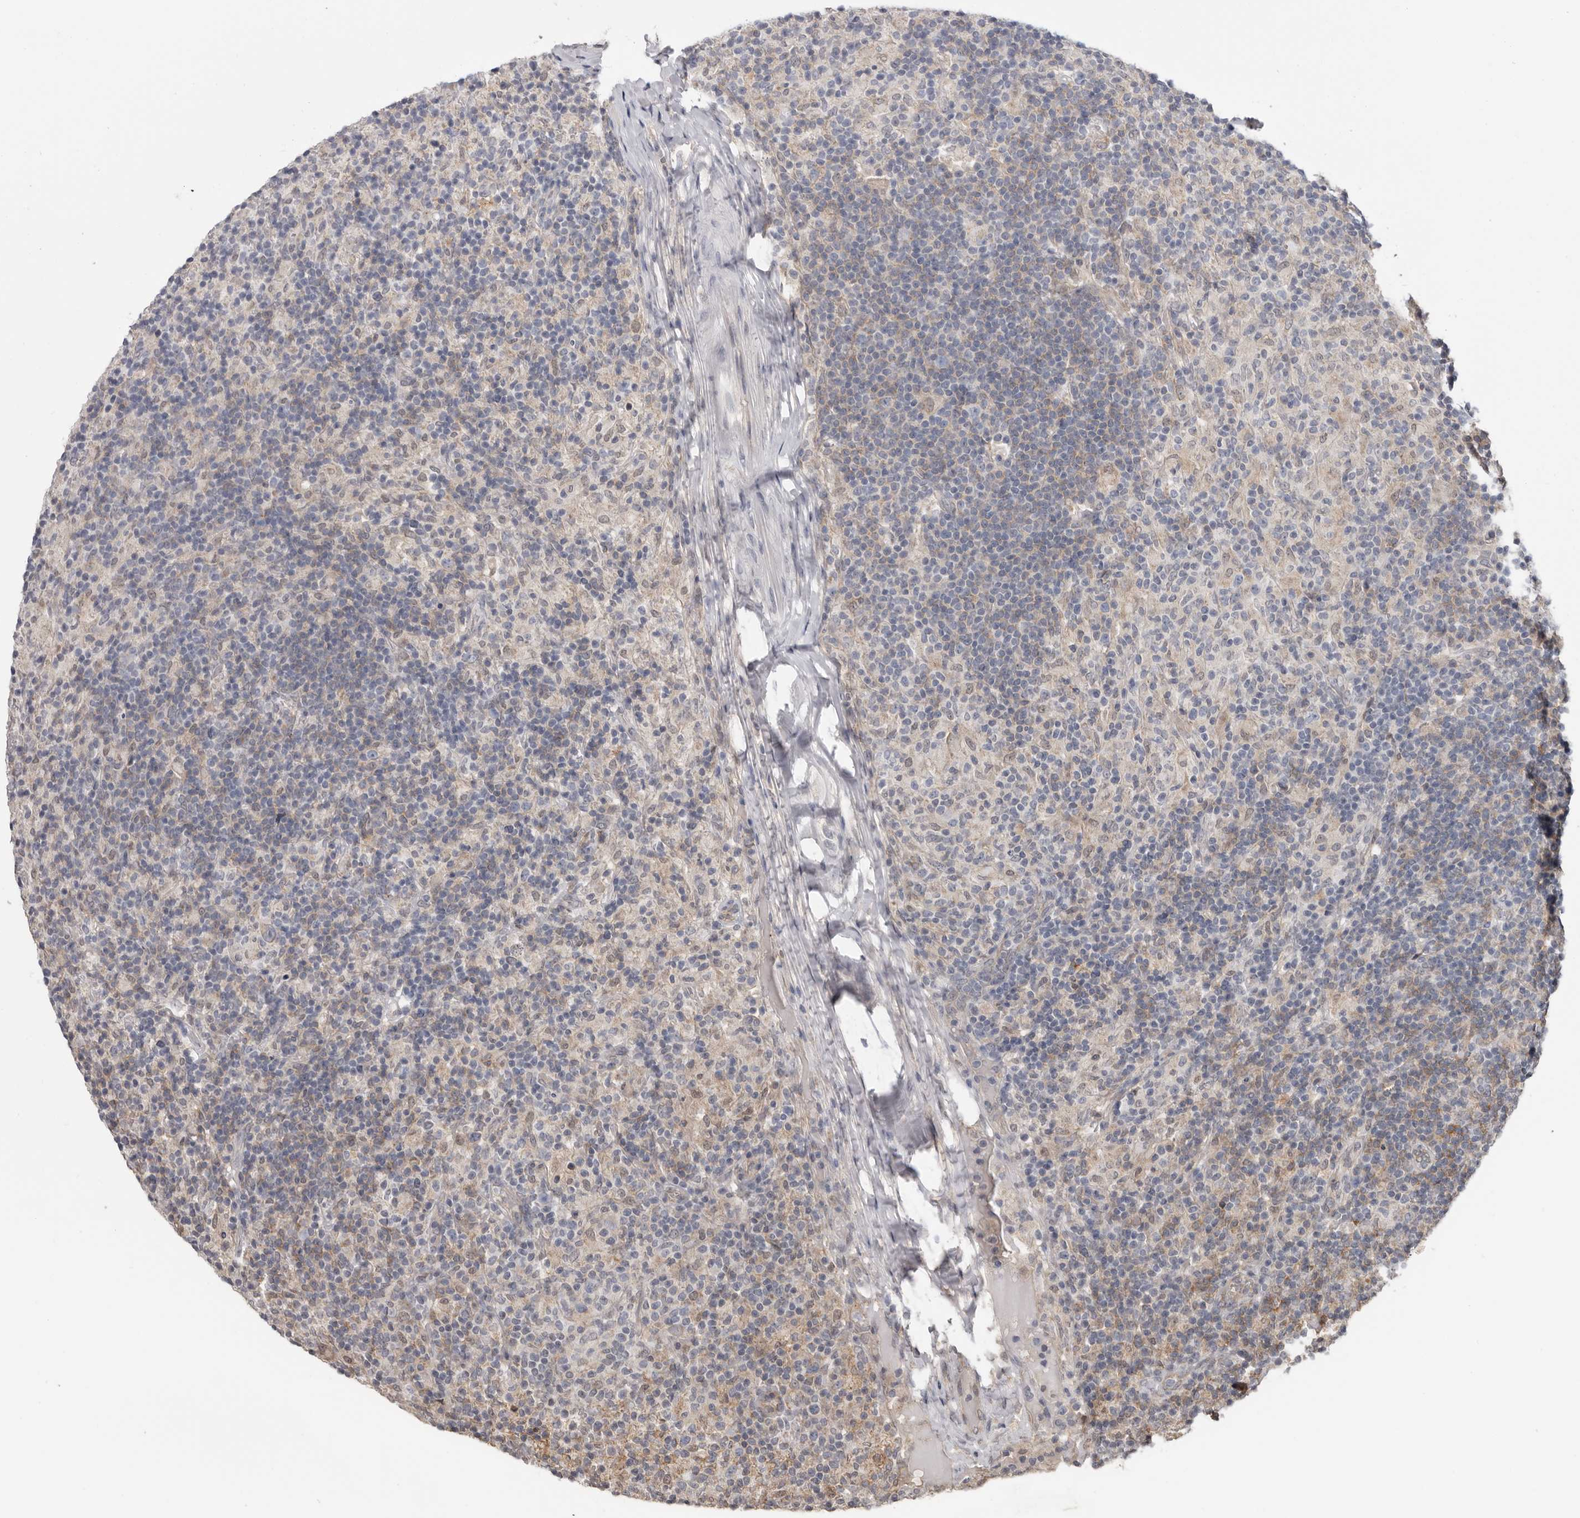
{"staining": {"intensity": "negative", "quantity": "none", "location": "none"}, "tissue": "lymphoma", "cell_type": "Tumor cells", "image_type": "cancer", "snomed": [{"axis": "morphology", "description": "Hodgkin's disease, NOS"}, {"axis": "topography", "description": "Lymph node"}], "caption": "DAB immunohistochemical staining of human lymphoma exhibits no significant staining in tumor cells.", "gene": "MOGAT2", "patient": {"sex": "male", "age": 70}}